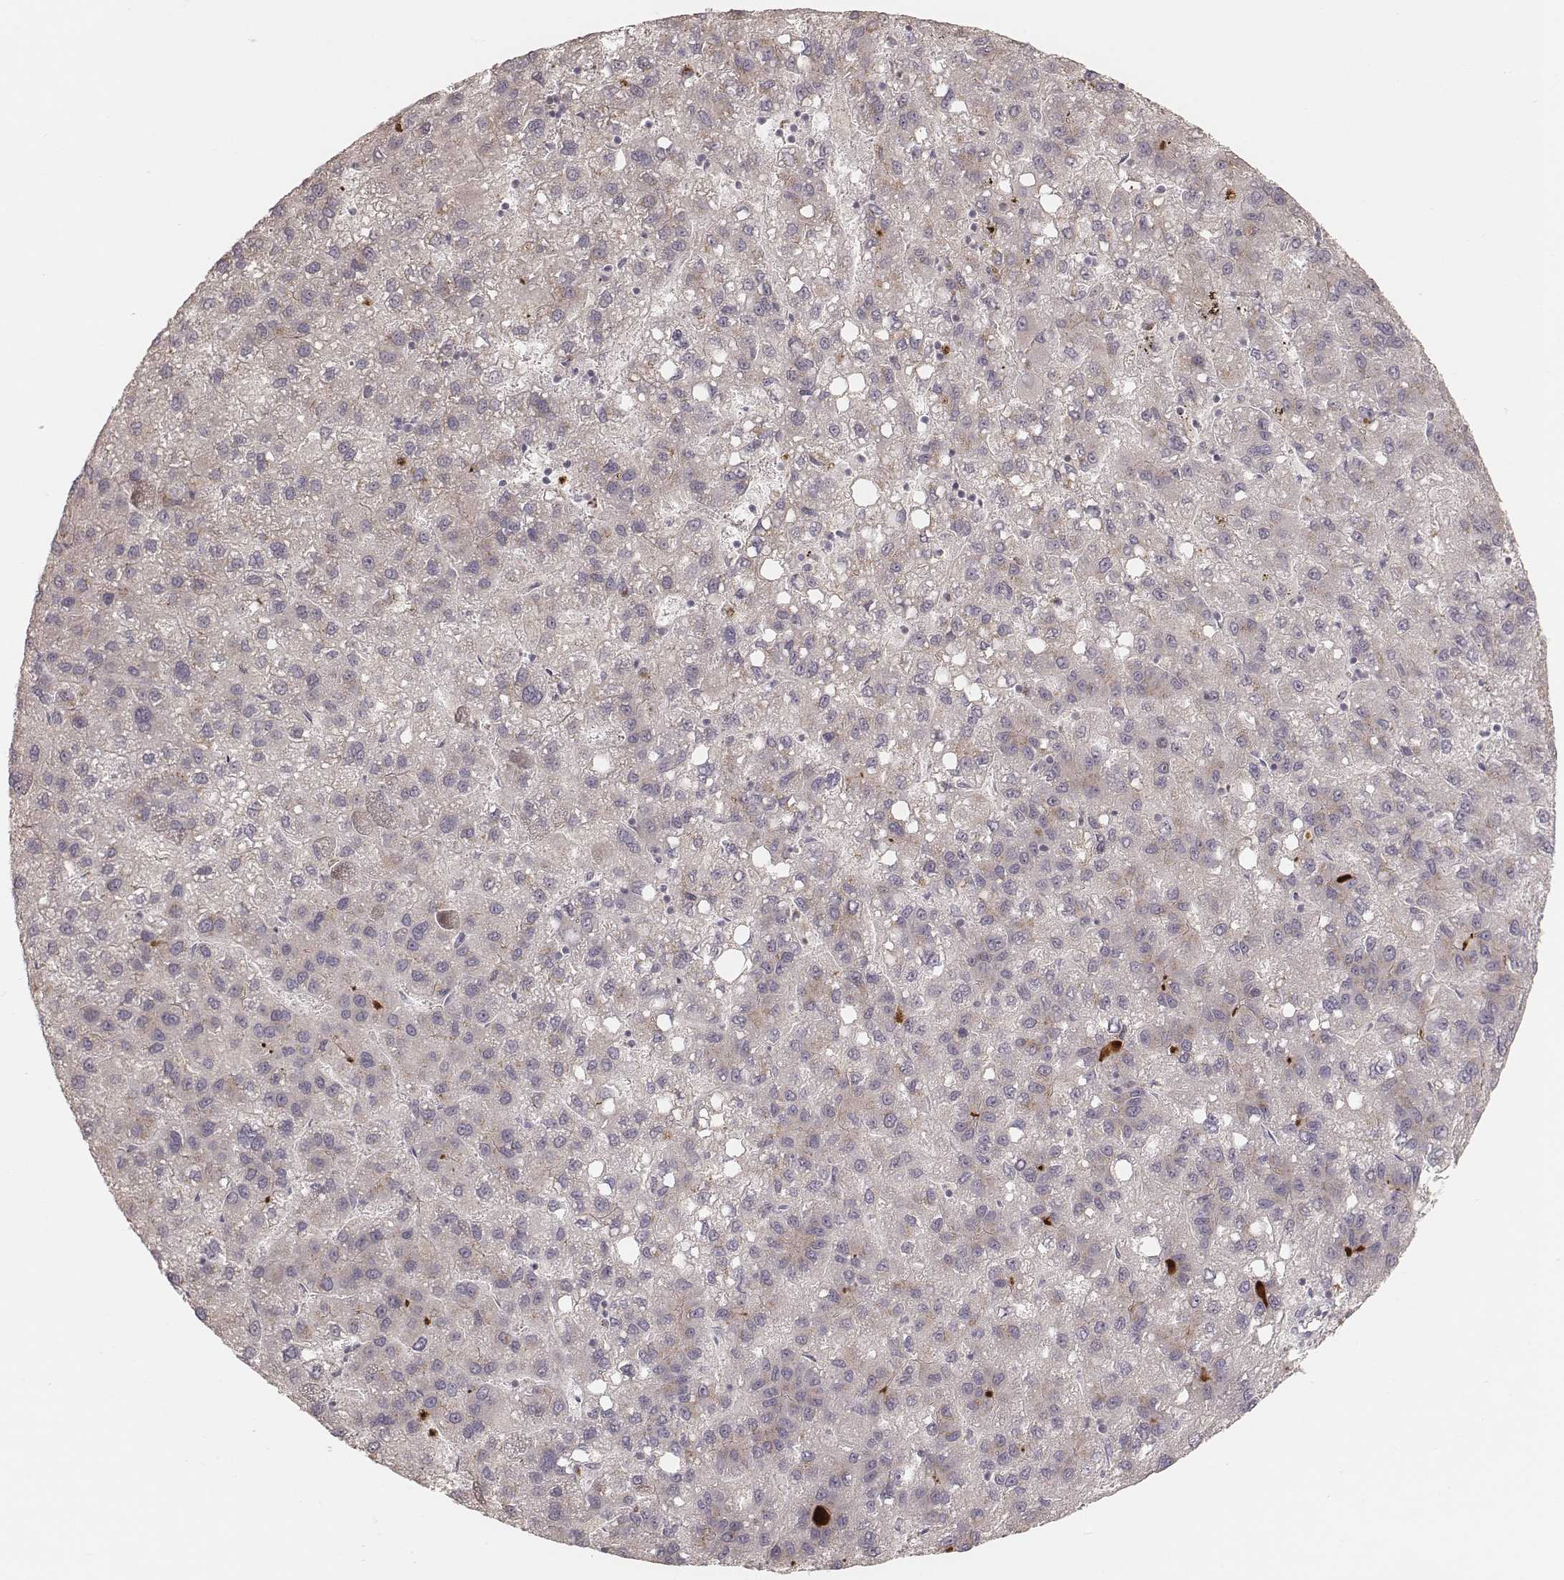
{"staining": {"intensity": "weak", "quantity": ">75%", "location": "cytoplasmic/membranous"}, "tissue": "liver cancer", "cell_type": "Tumor cells", "image_type": "cancer", "snomed": [{"axis": "morphology", "description": "Carcinoma, Hepatocellular, NOS"}, {"axis": "topography", "description": "Liver"}], "caption": "Immunohistochemistry (IHC) image of human liver cancer stained for a protein (brown), which reveals low levels of weak cytoplasmic/membranous positivity in about >75% of tumor cells.", "gene": "ABCA7", "patient": {"sex": "female", "age": 82}}